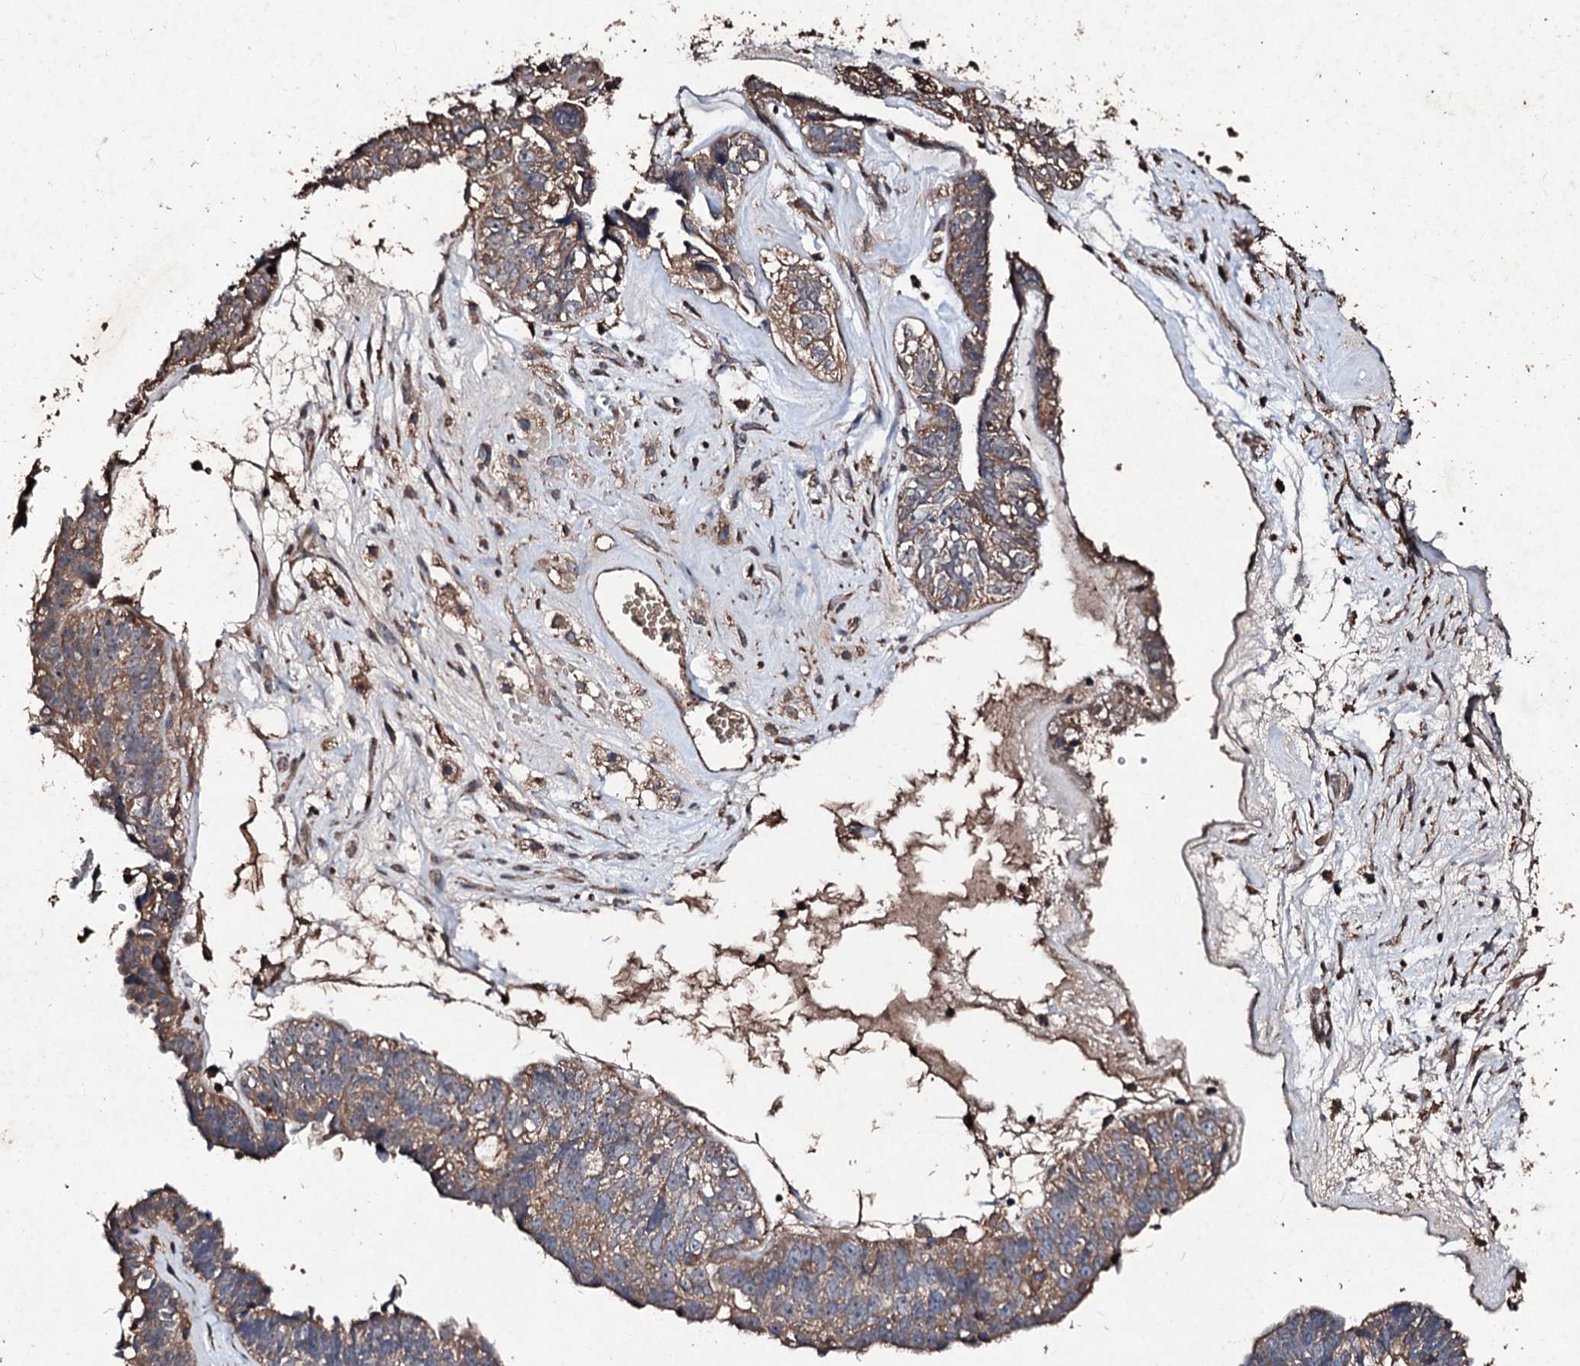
{"staining": {"intensity": "moderate", "quantity": ">75%", "location": "cytoplasmic/membranous"}, "tissue": "ovarian cancer", "cell_type": "Tumor cells", "image_type": "cancer", "snomed": [{"axis": "morphology", "description": "Cystadenocarcinoma, serous, NOS"}, {"axis": "topography", "description": "Ovary"}], "caption": "A brown stain shows moderate cytoplasmic/membranous positivity of a protein in human ovarian serous cystadenocarcinoma tumor cells. (IHC, brightfield microscopy, high magnification).", "gene": "KERA", "patient": {"sex": "female", "age": 79}}